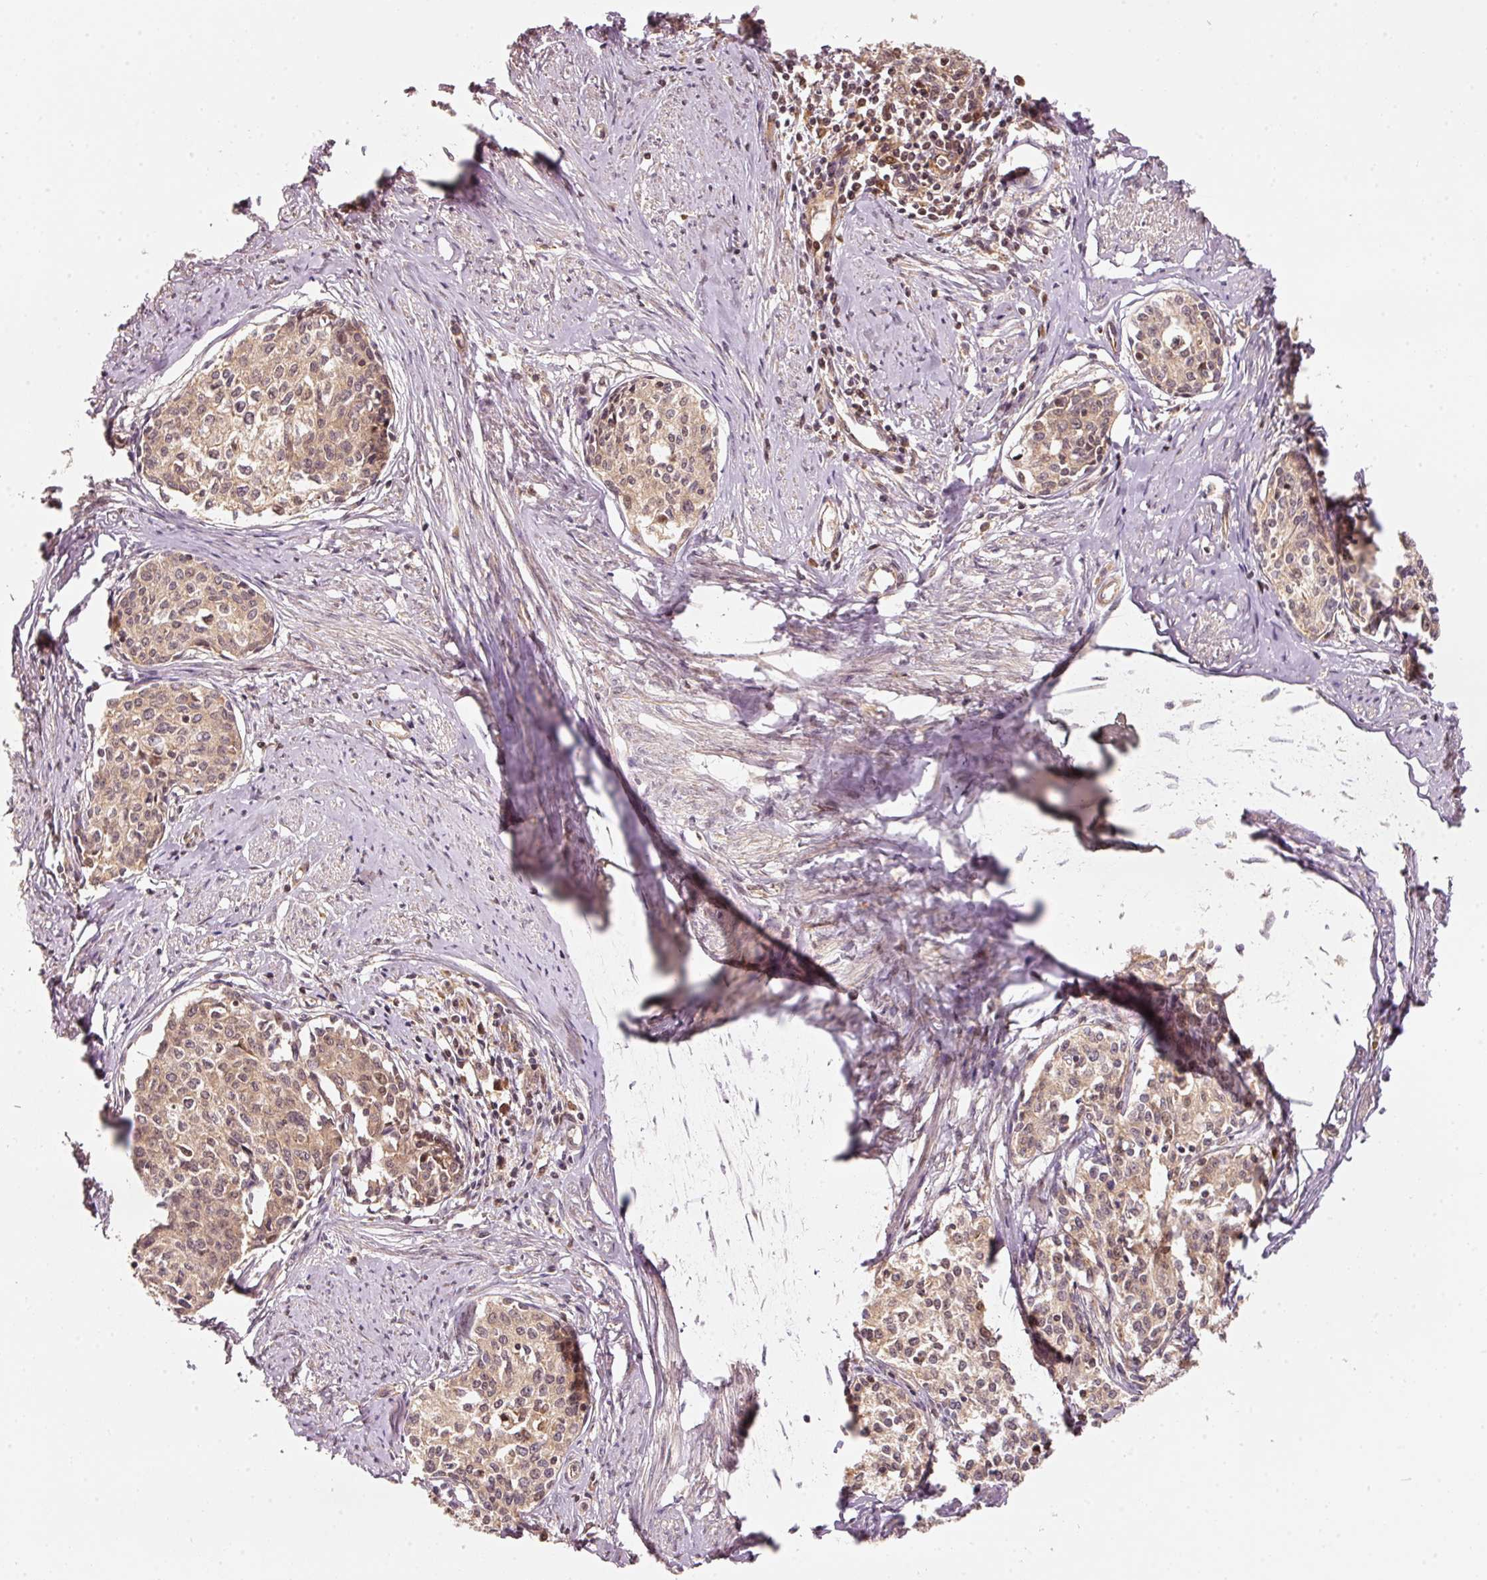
{"staining": {"intensity": "weak", "quantity": ">75%", "location": "cytoplasmic/membranous"}, "tissue": "cervical cancer", "cell_type": "Tumor cells", "image_type": "cancer", "snomed": [{"axis": "morphology", "description": "Squamous cell carcinoma, NOS"}, {"axis": "morphology", "description": "Adenocarcinoma, NOS"}, {"axis": "topography", "description": "Cervix"}], "caption": "Cervical cancer was stained to show a protein in brown. There is low levels of weak cytoplasmic/membranous positivity in about >75% of tumor cells.", "gene": "RRAS2", "patient": {"sex": "female", "age": 52}}